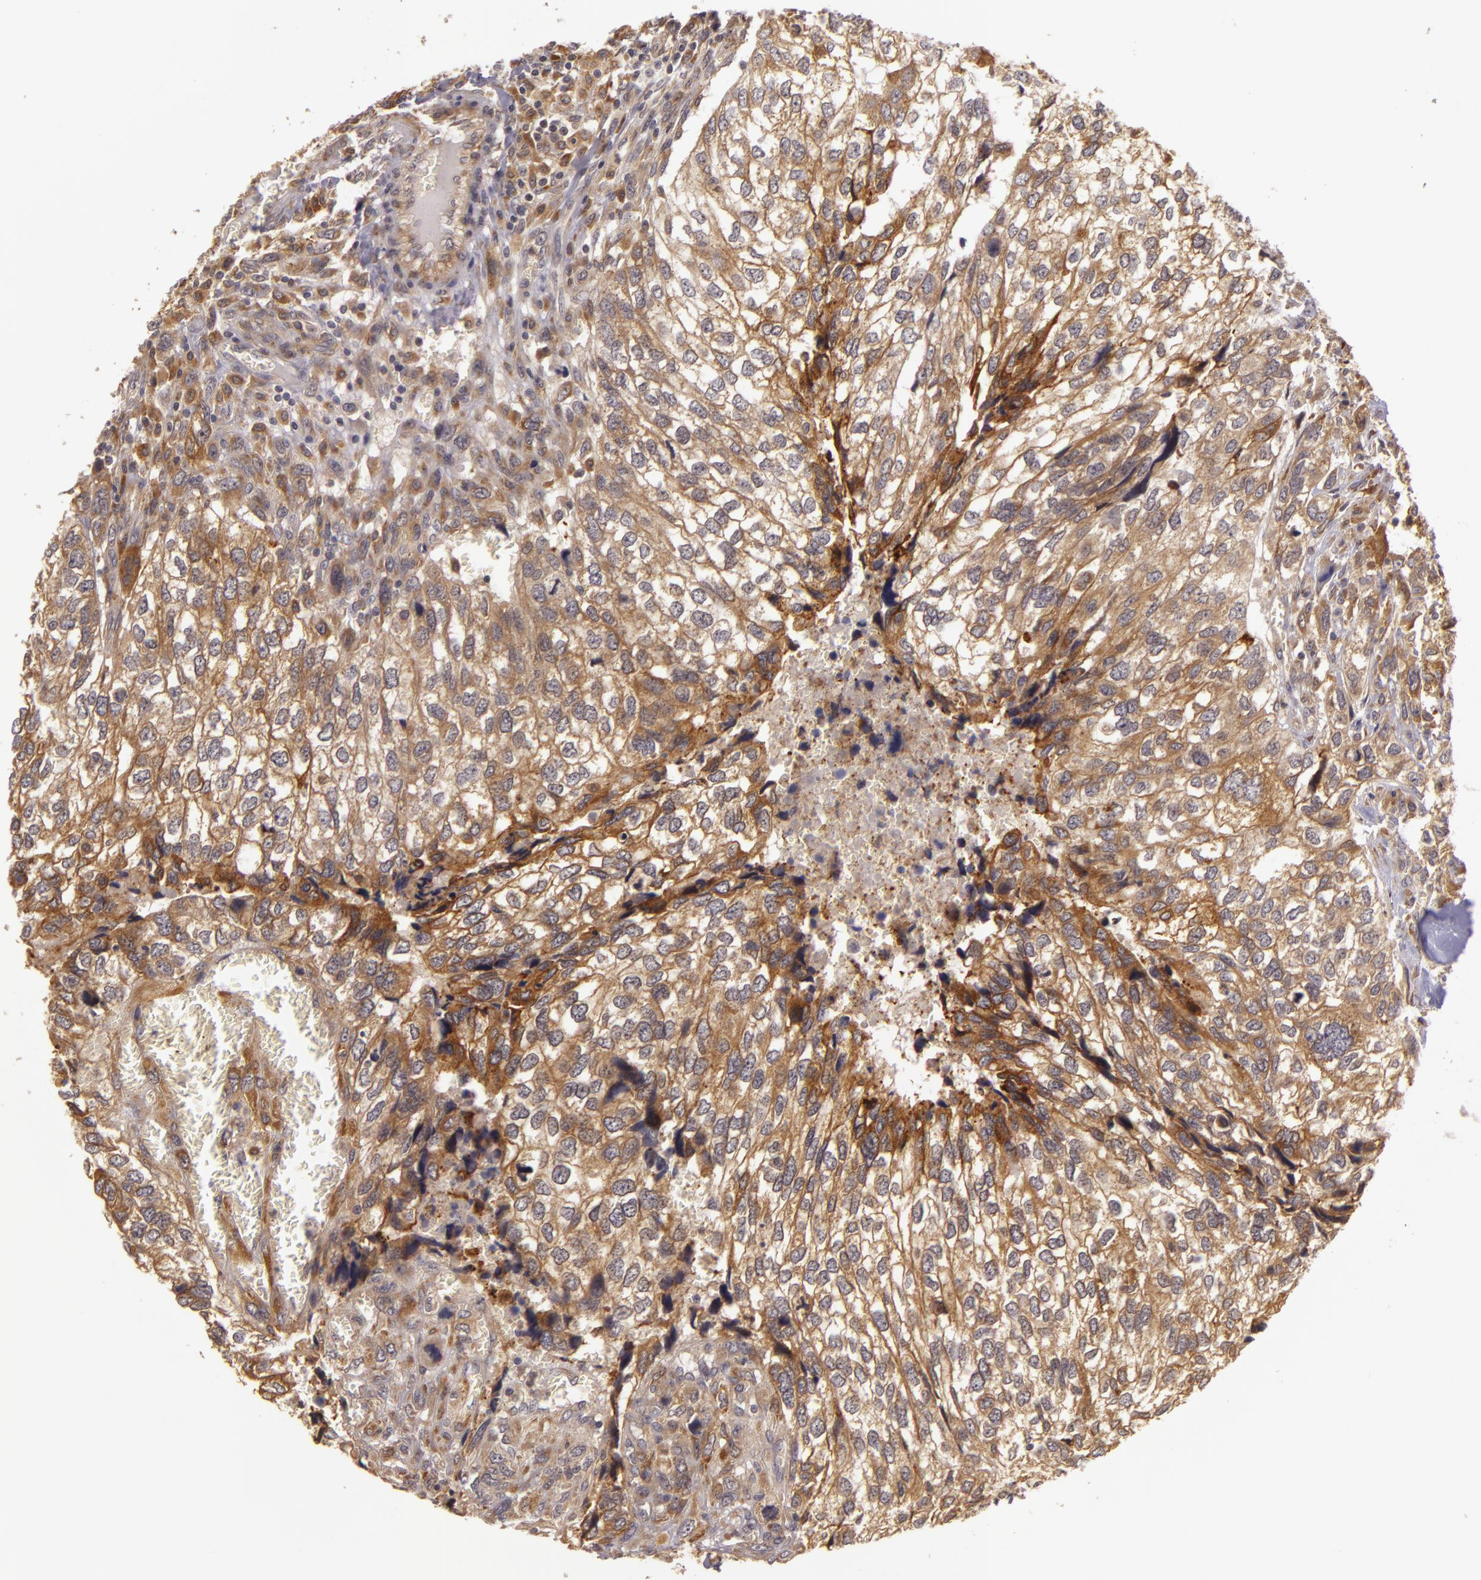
{"staining": {"intensity": "moderate", "quantity": ">75%", "location": "cytoplasmic/membranous"}, "tissue": "breast cancer", "cell_type": "Tumor cells", "image_type": "cancer", "snomed": [{"axis": "morphology", "description": "Neoplasm, malignant, NOS"}, {"axis": "topography", "description": "Breast"}], "caption": "This image displays breast cancer stained with immunohistochemistry (IHC) to label a protein in brown. The cytoplasmic/membranous of tumor cells show moderate positivity for the protein. Nuclei are counter-stained blue.", "gene": "PPP1R3F", "patient": {"sex": "female", "age": 50}}